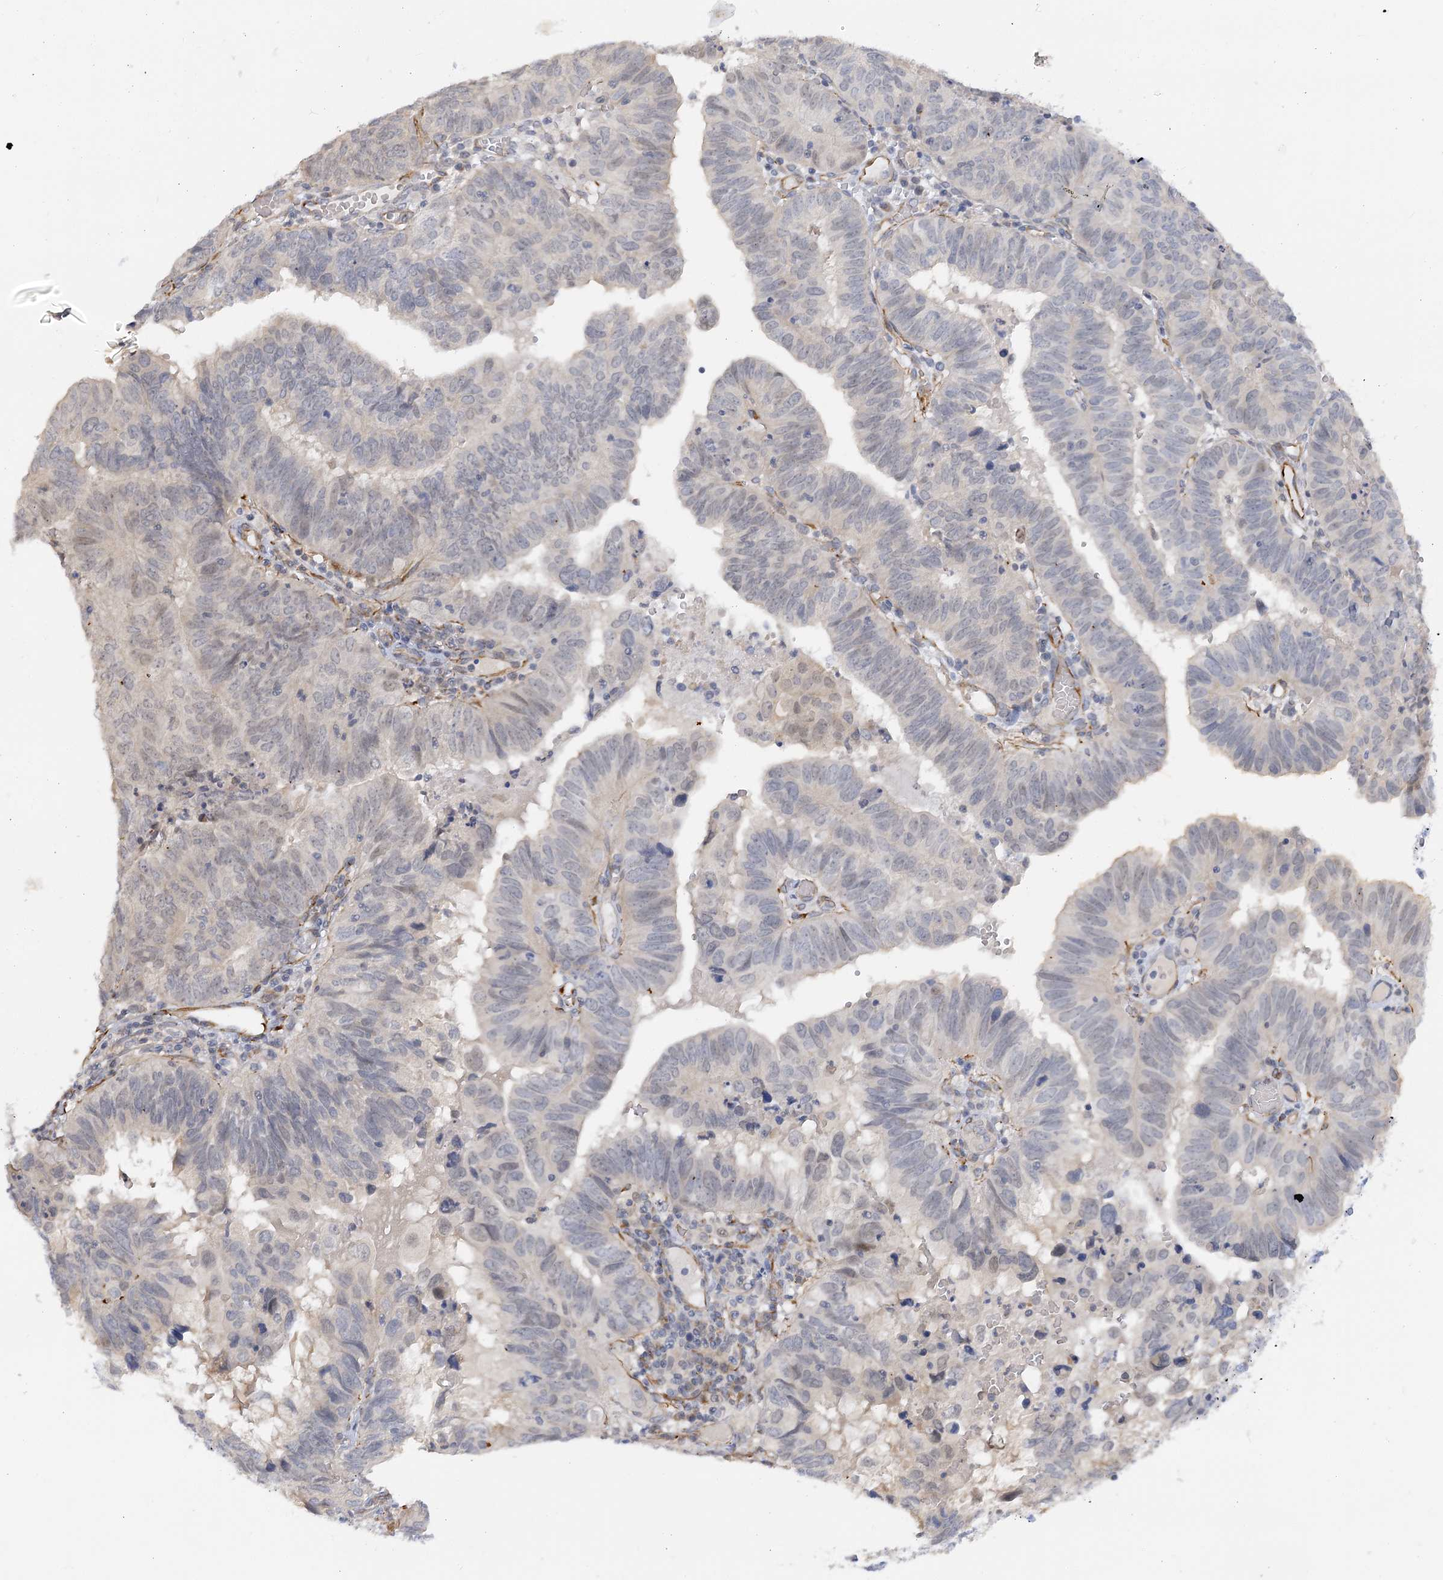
{"staining": {"intensity": "negative", "quantity": "none", "location": "none"}, "tissue": "endometrial cancer", "cell_type": "Tumor cells", "image_type": "cancer", "snomed": [{"axis": "morphology", "description": "Adenocarcinoma, NOS"}, {"axis": "topography", "description": "Uterus"}], "caption": "Human endometrial cancer stained for a protein using immunohistochemistry (IHC) displays no expression in tumor cells.", "gene": "NELL2", "patient": {"sex": "female", "age": 77}}